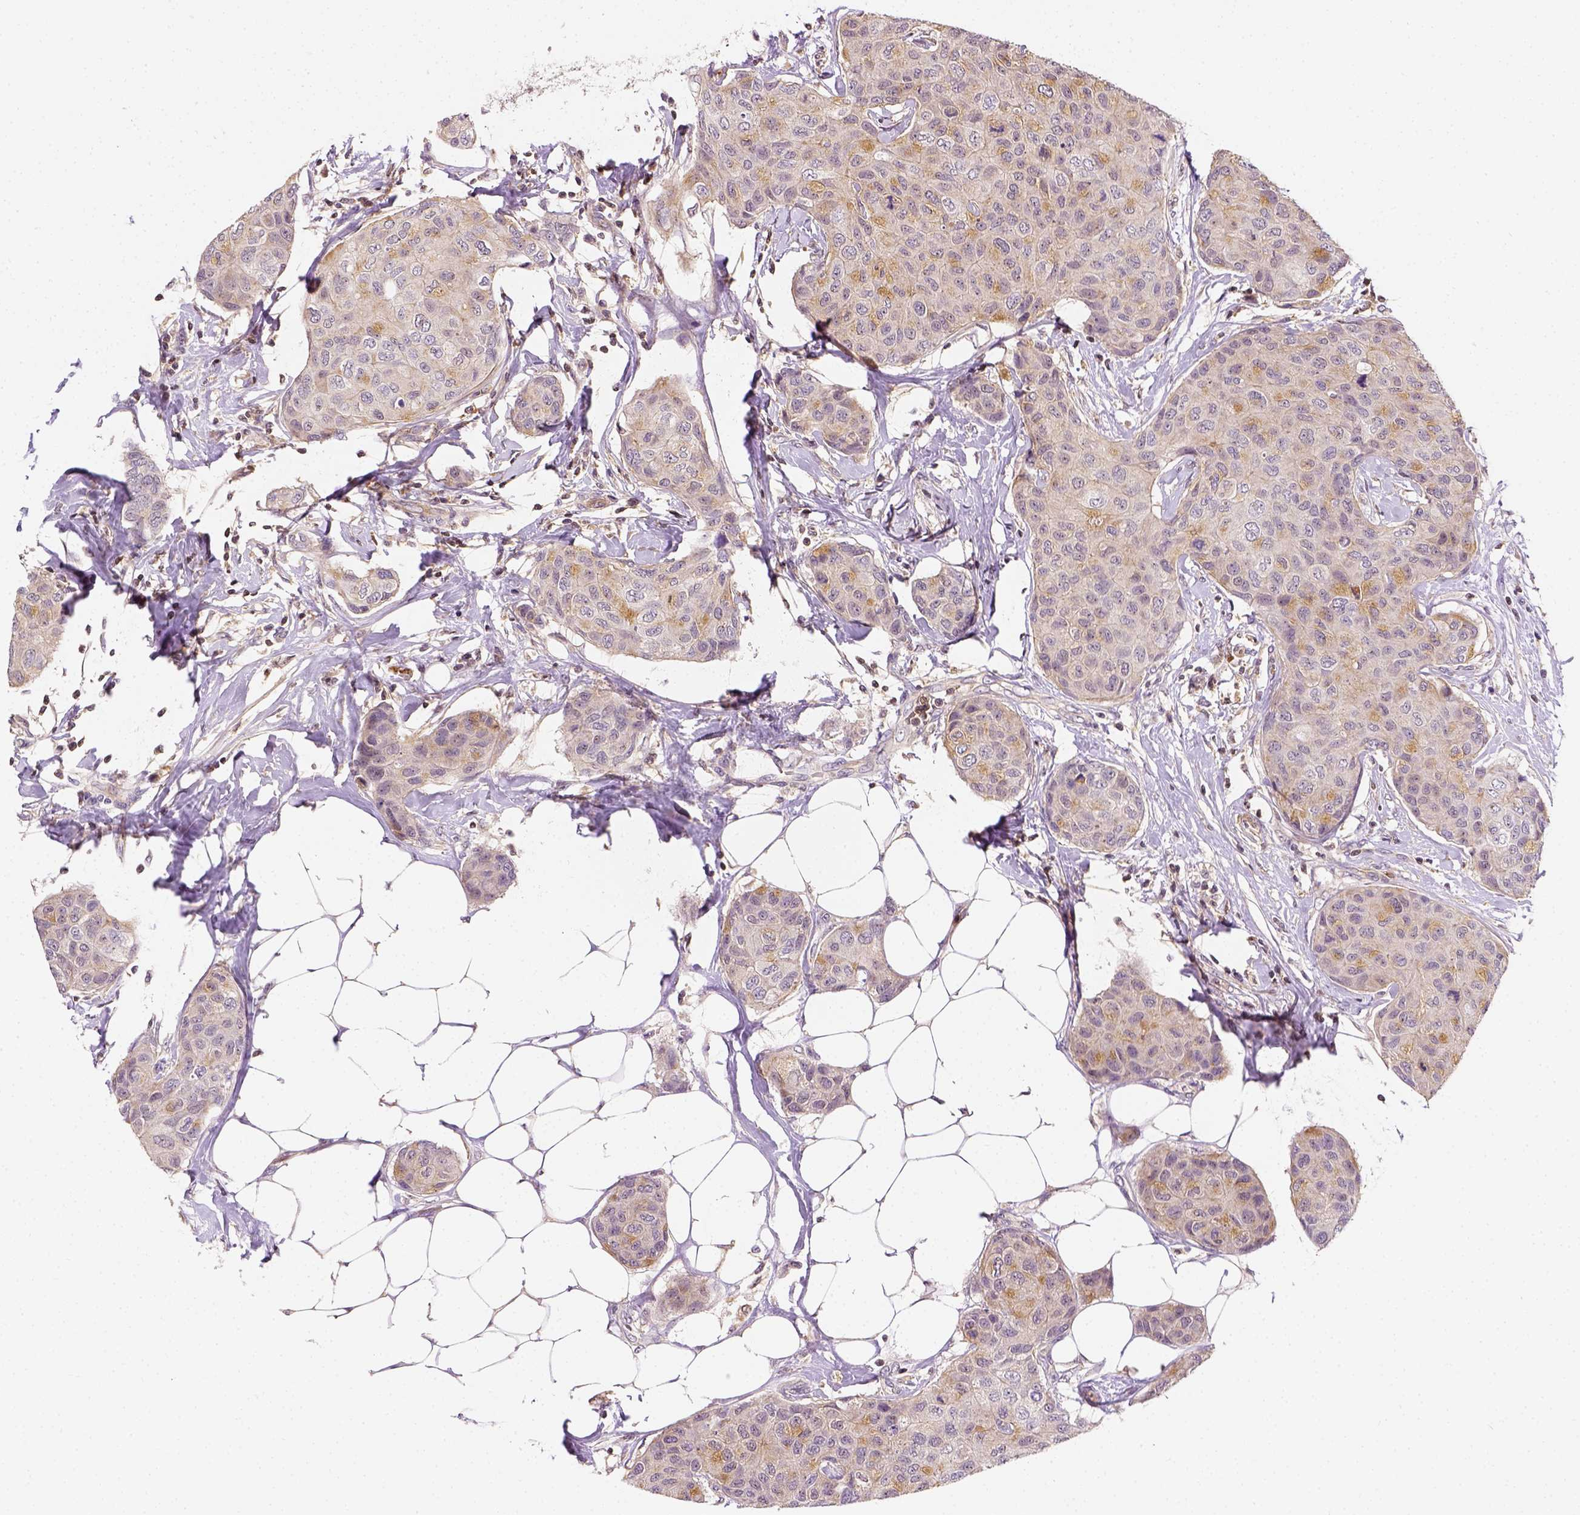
{"staining": {"intensity": "moderate", "quantity": "<25%", "location": "cytoplasmic/membranous"}, "tissue": "breast cancer", "cell_type": "Tumor cells", "image_type": "cancer", "snomed": [{"axis": "morphology", "description": "Duct carcinoma"}, {"axis": "topography", "description": "Breast"}], "caption": "Protein expression analysis of human invasive ductal carcinoma (breast) reveals moderate cytoplasmic/membranous positivity in approximately <25% of tumor cells.", "gene": "MATK", "patient": {"sex": "female", "age": 80}}